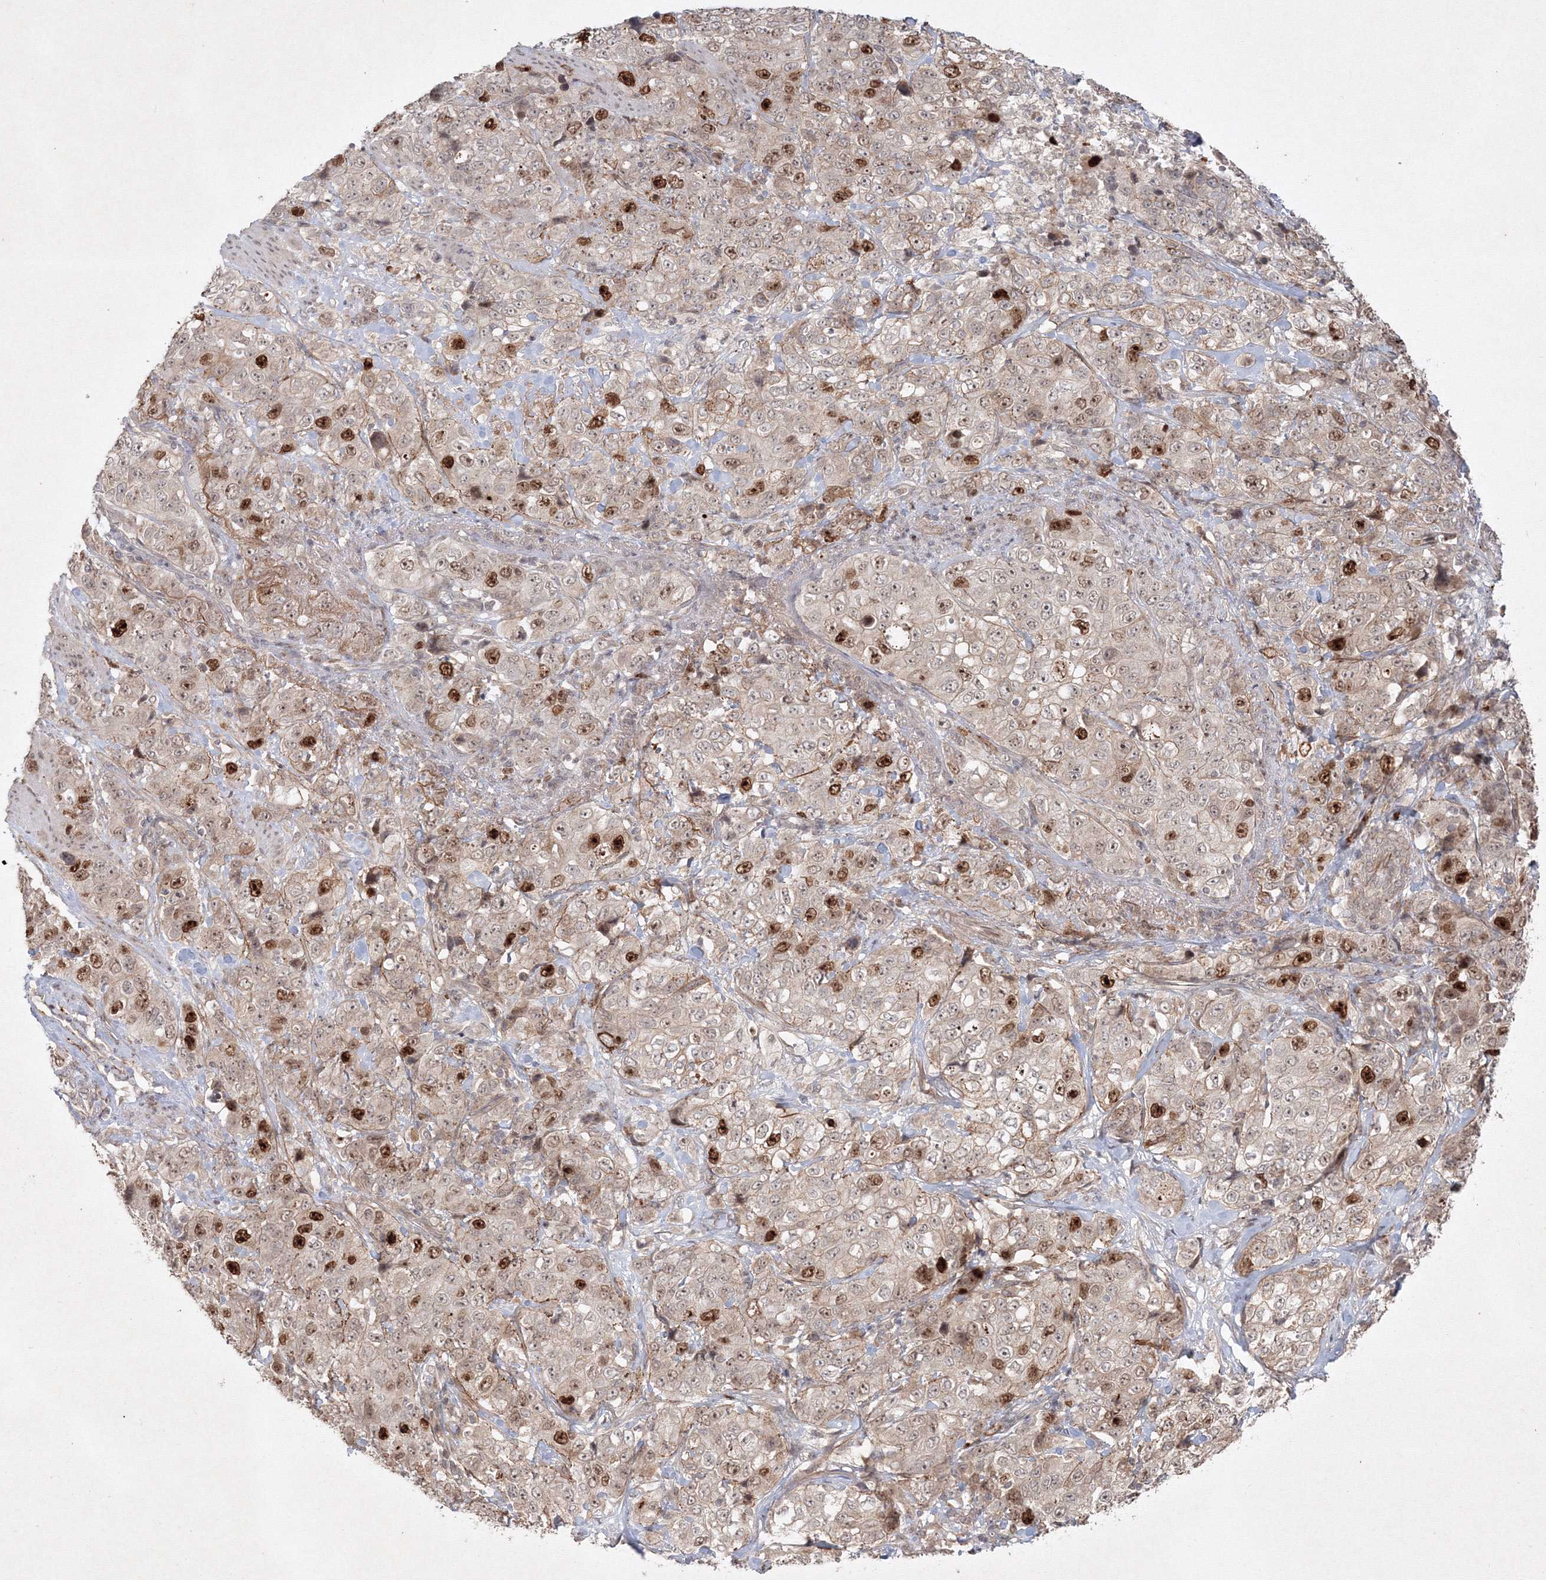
{"staining": {"intensity": "strong", "quantity": "25%-75%", "location": "nuclear"}, "tissue": "stomach cancer", "cell_type": "Tumor cells", "image_type": "cancer", "snomed": [{"axis": "morphology", "description": "Adenocarcinoma, NOS"}, {"axis": "topography", "description": "Stomach"}], "caption": "Immunohistochemical staining of stomach cancer demonstrates high levels of strong nuclear positivity in about 25%-75% of tumor cells. (DAB (3,3'-diaminobenzidine) IHC with brightfield microscopy, high magnification).", "gene": "KIF20A", "patient": {"sex": "male", "age": 48}}